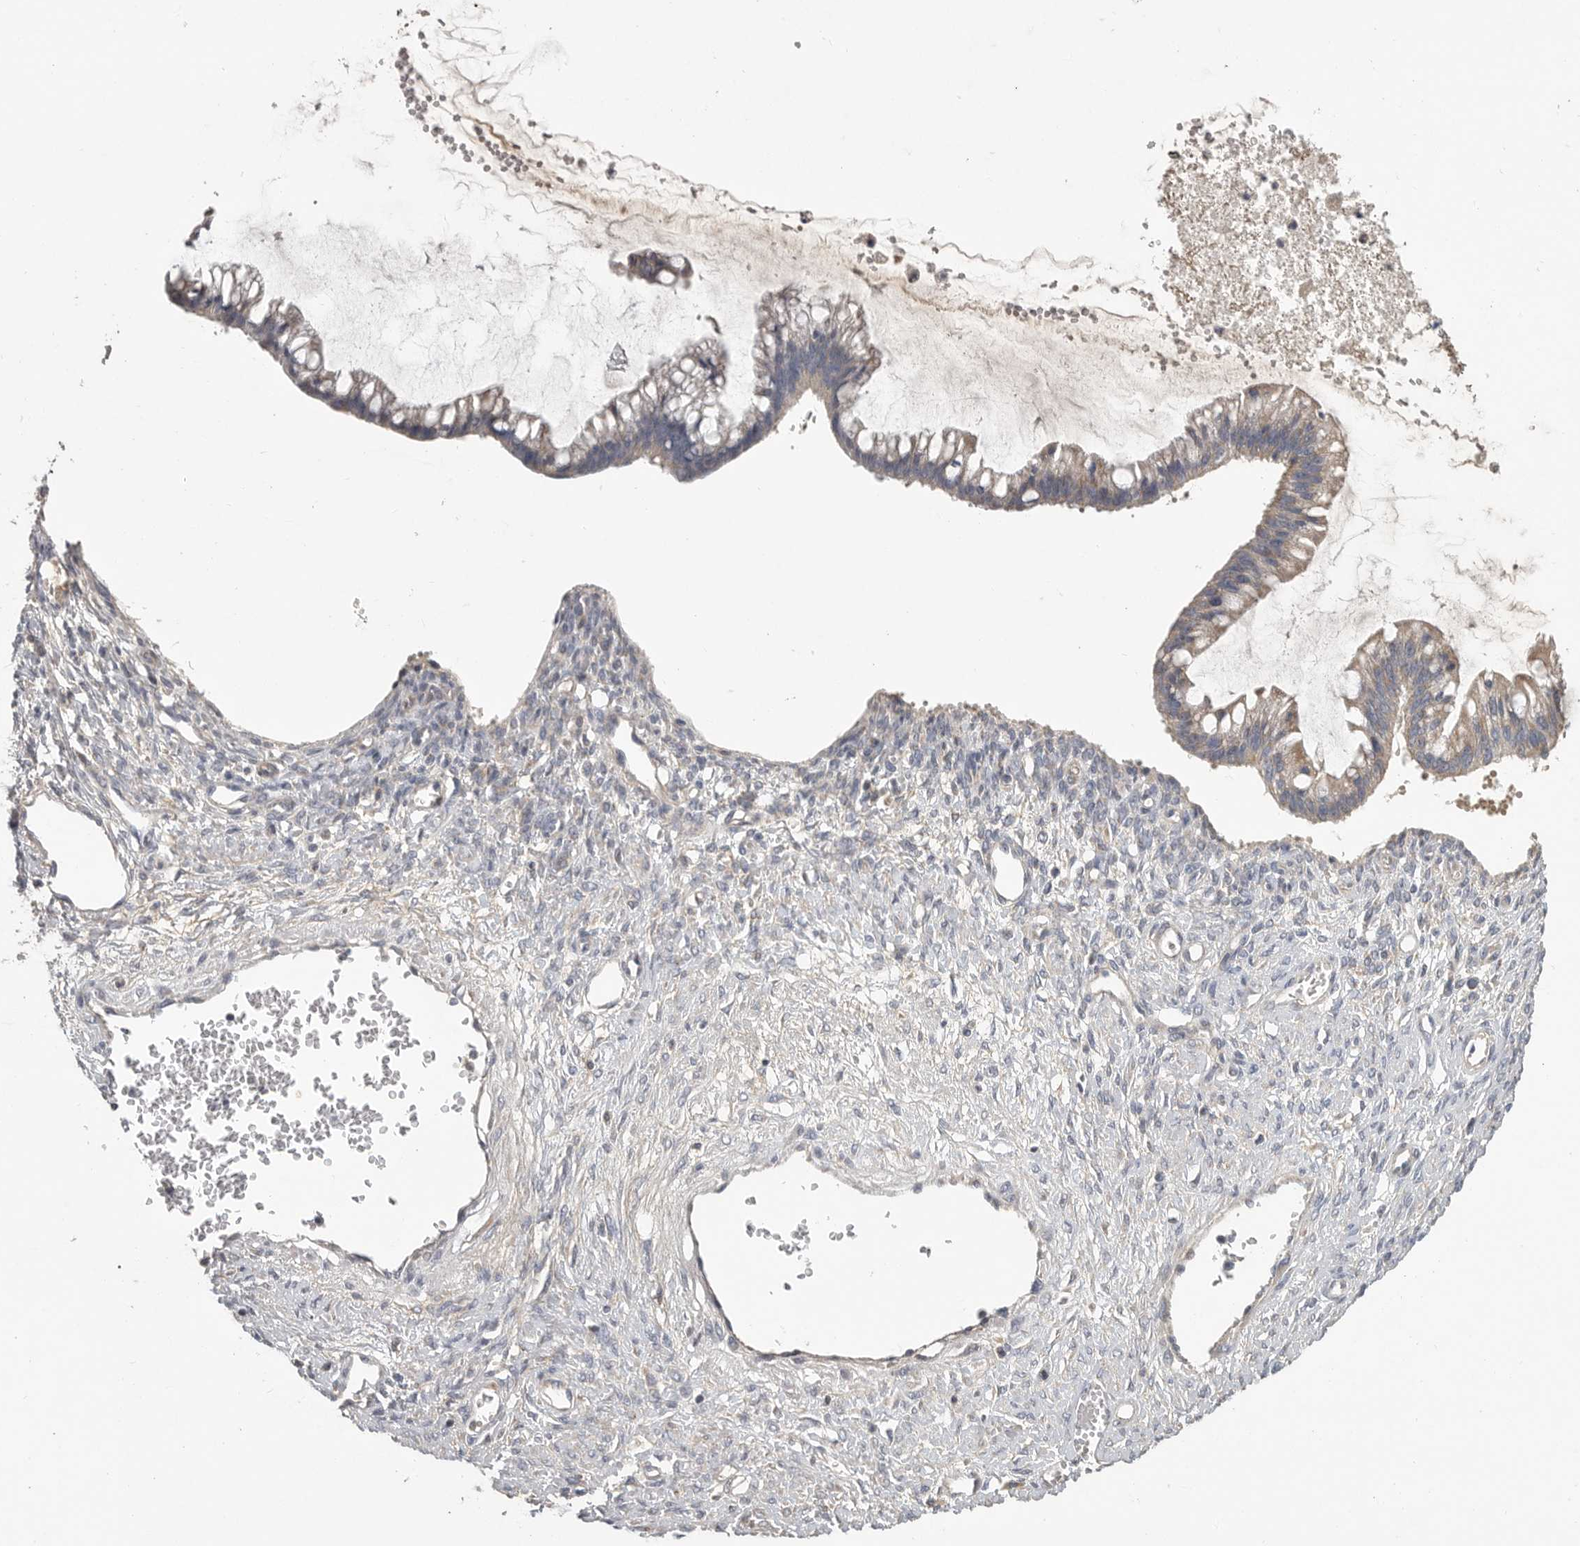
{"staining": {"intensity": "weak", "quantity": ">75%", "location": "cytoplasmic/membranous"}, "tissue": "ovarian cancer", "cell_type": "Tumor cells", "image_type": "cancer", "snomed": [{"axis": "morphology", "description": "Cystadenocarcinoma, mucinous, NOS"}, {"axis": "topography", "description": "Ovary"}], "caption": "This photomicrograph exhibits IHC staining of human ovarian mucinous cystadenocarcinoma, with low weak cytoplasmic/membranous staining in about >75% of tumor cells.", "gene": "SDC3", "patient": {"sex": "female", "age": 73}}